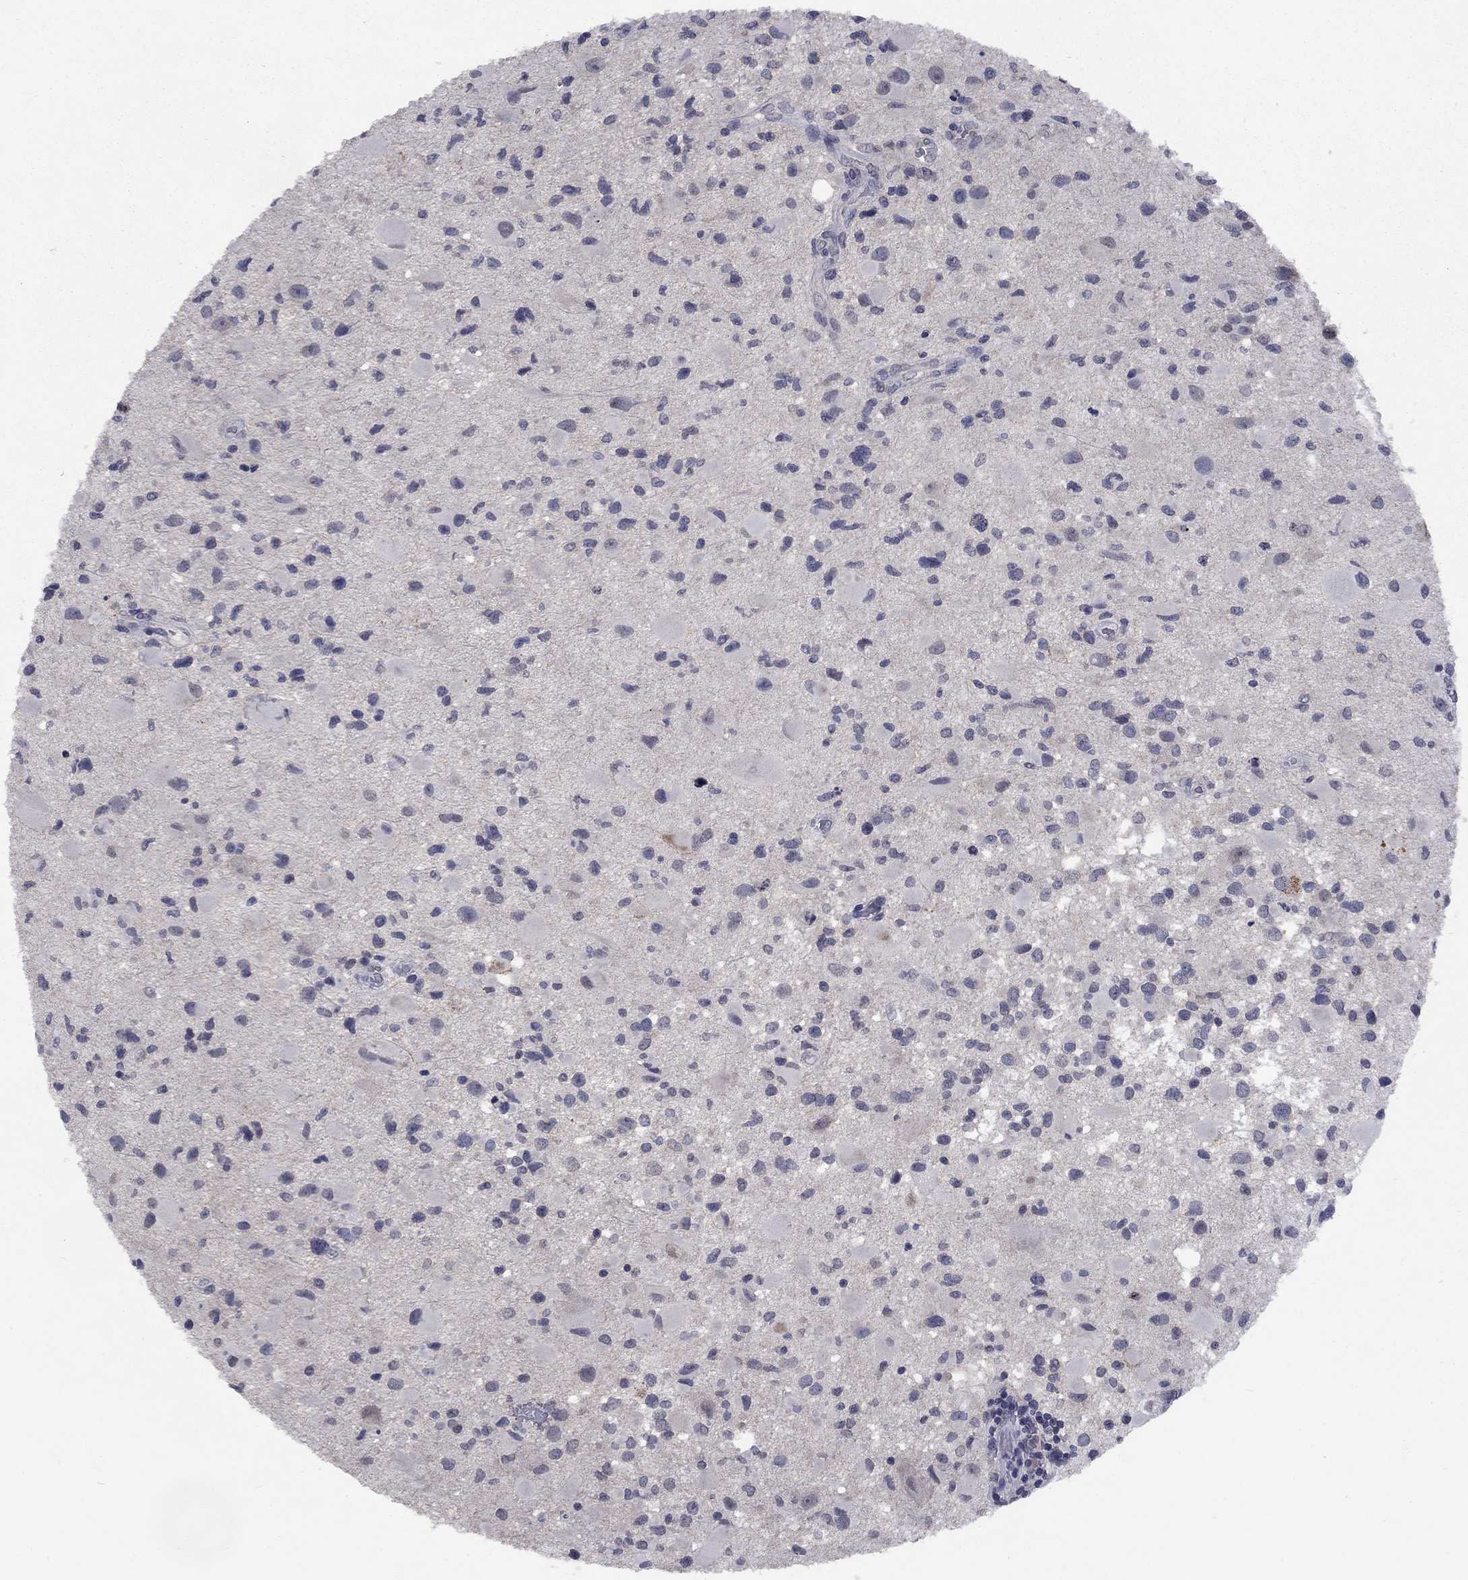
{"staining": {"intensity": "negative", "quantity": "none", "location": "none"}, "tissue": "glioma", "cell_type": "Tumor cells", "image_type": "cancer", "snomed": [{"axis": "morphology", "description": "Glioma, malignant, Low grade"}, {"axis": "topography", "description": "Brain"}], "caption": "Tumor cells are negative for protein expression in human malignant glioma (low-grade).", "gene": "SPATA33", "patient": {"sex": "female", "age": 32}}